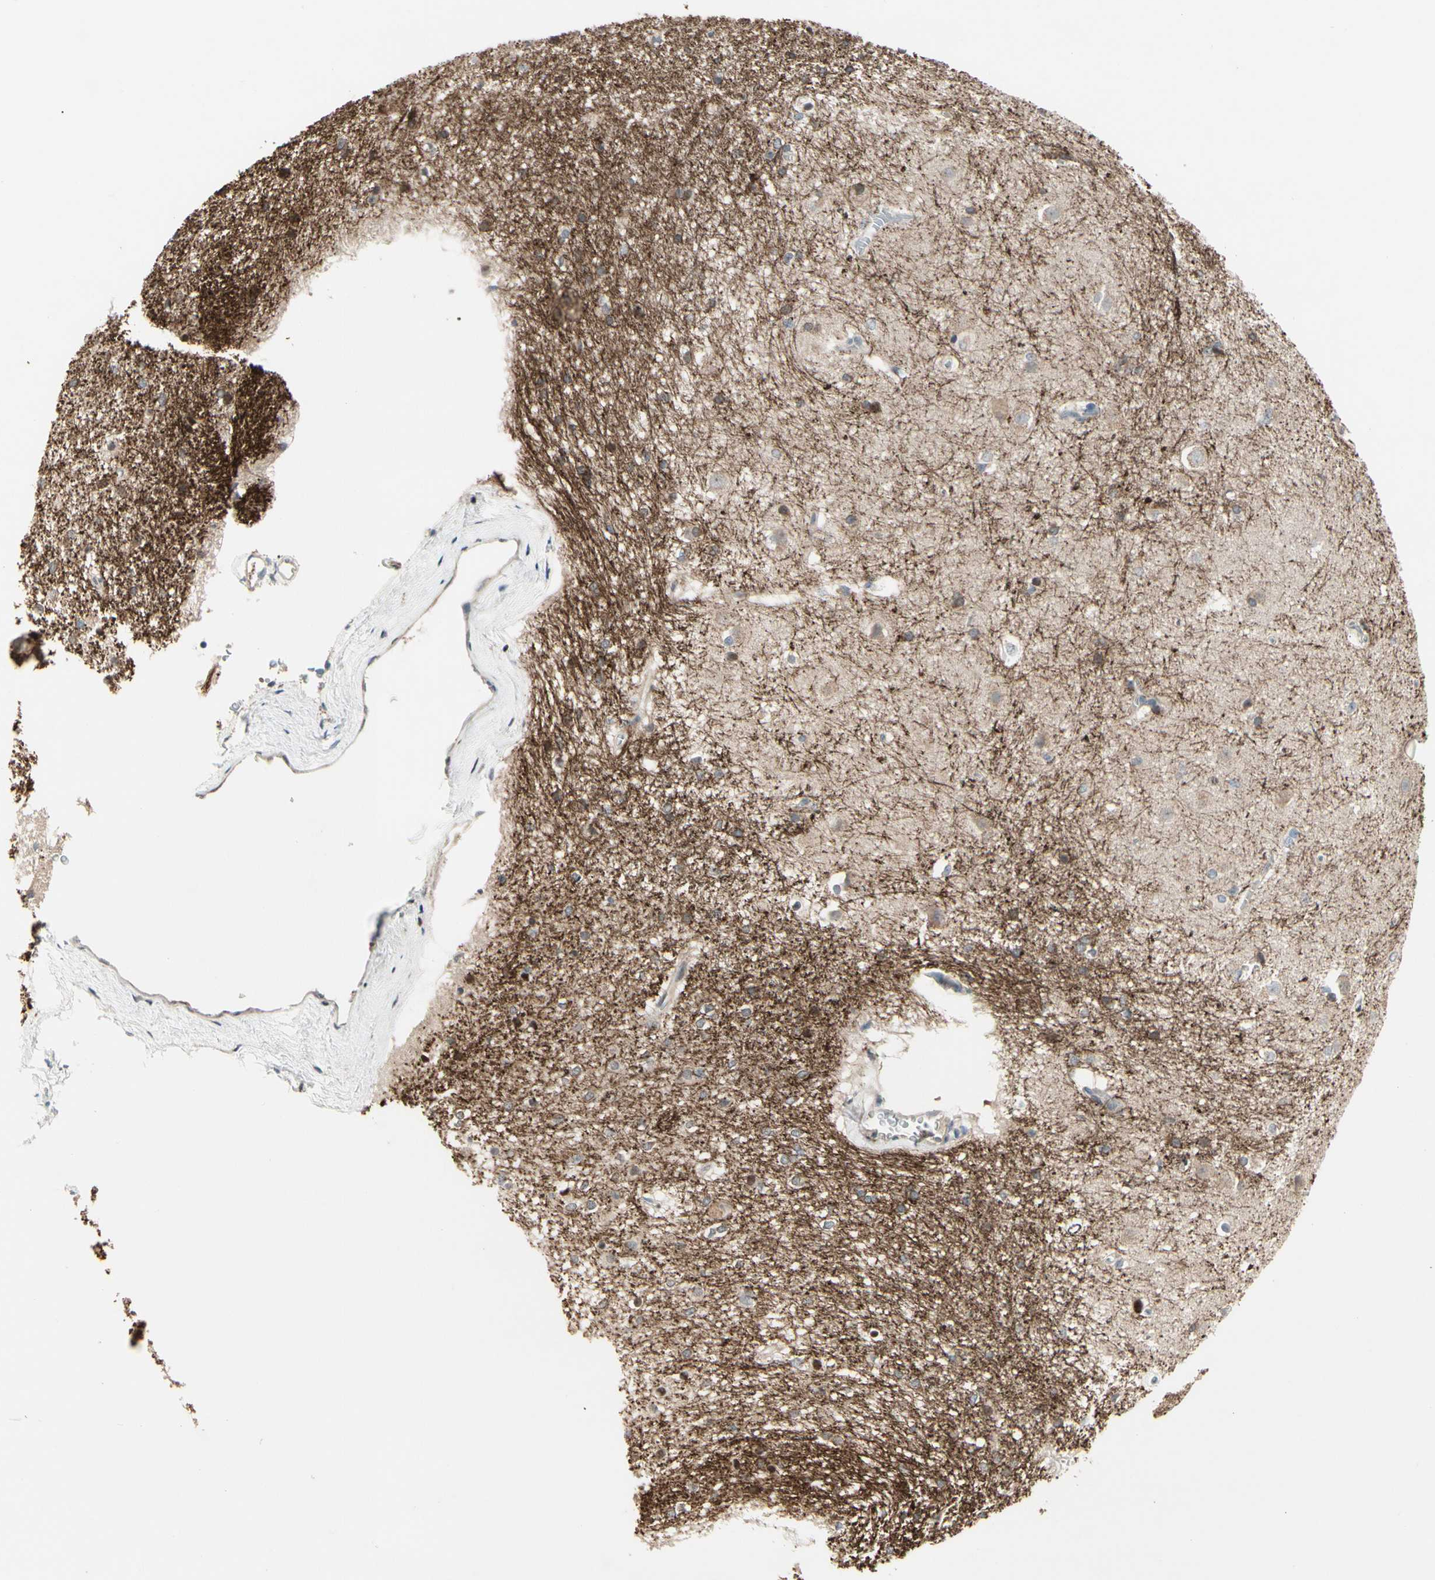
{"staining": {"intensity": "moderate", "quantity": "<25%", "location": "cytoplasmic/membranous"}, "tissue": "caudate", "cell_type": "Glial cells", "image_type": "normal", "snomed": [{"axis": "morphology", "description": "Normal tissue, NOS"}, {"axis": "topography", "description": "Lateral ventricle wall"}], "caption": "Normal caudate displays moderate cytoplasmic/membranous expression in approximately <25% of glial cells The staining was performed using DAB to visualize the protein expression in brown, while the nuclei were stained in blue with hematoxylin (Magnification: 20x)..", "gene": "SNX29", "patient": {"sex": "female", "age": 19}}